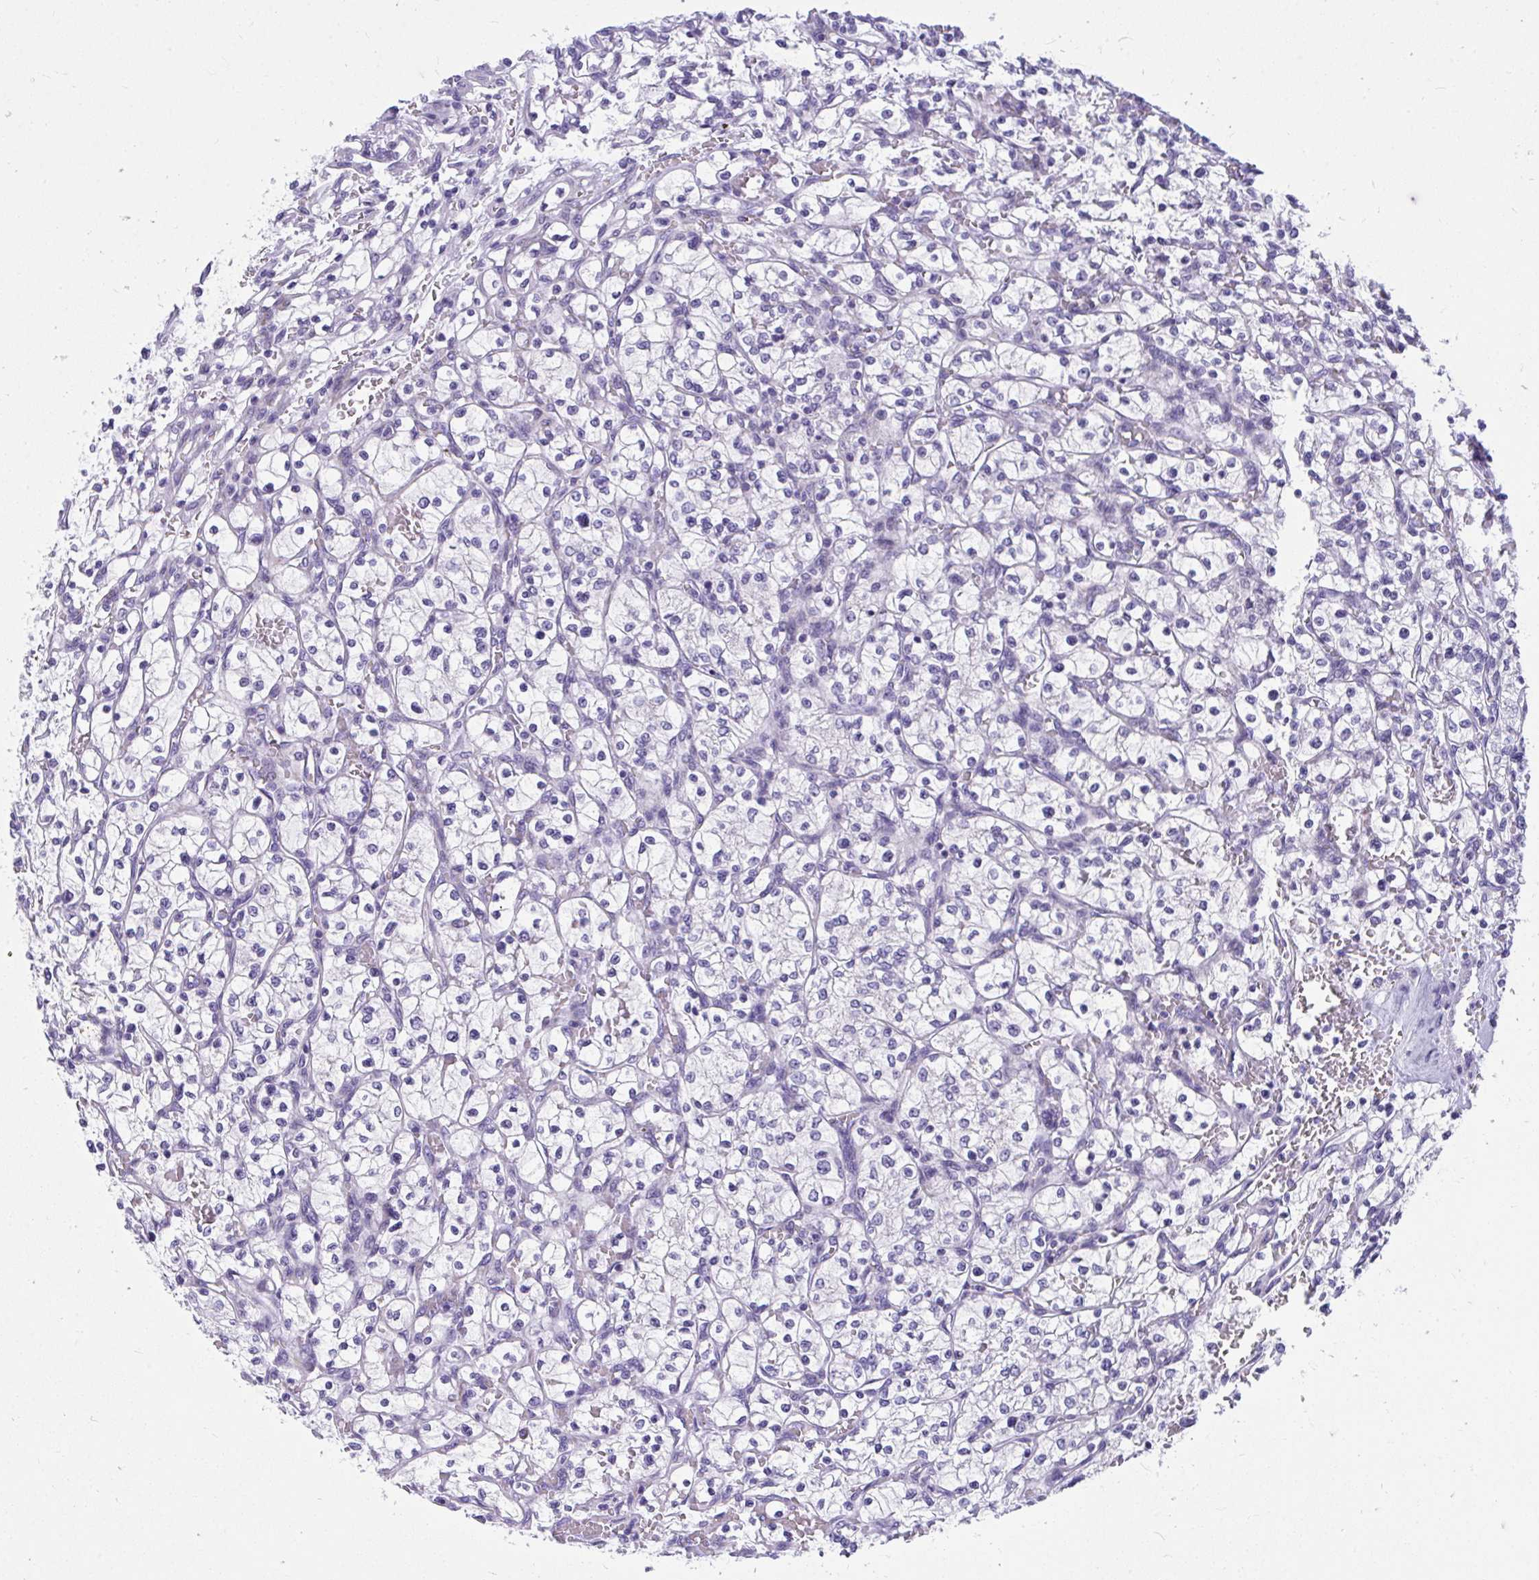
{"staining": {"intensity": "negative", "quantity": "none", "location": "none"}, "tissue": "renal cancer", "cell_type": "Tumor cells", "image_type": "cancer", "snomed": [{"axis": "morphology", "description": "Adenocarcinoma, NOS"}, {"axis": "topography", "description": "Kidney"}], "caption": "An image of human renal adenocarcinoma is negative for staining in tumor cells.", "gene": "TSBP1", "patient": {"sex": "female", "age": 64}}